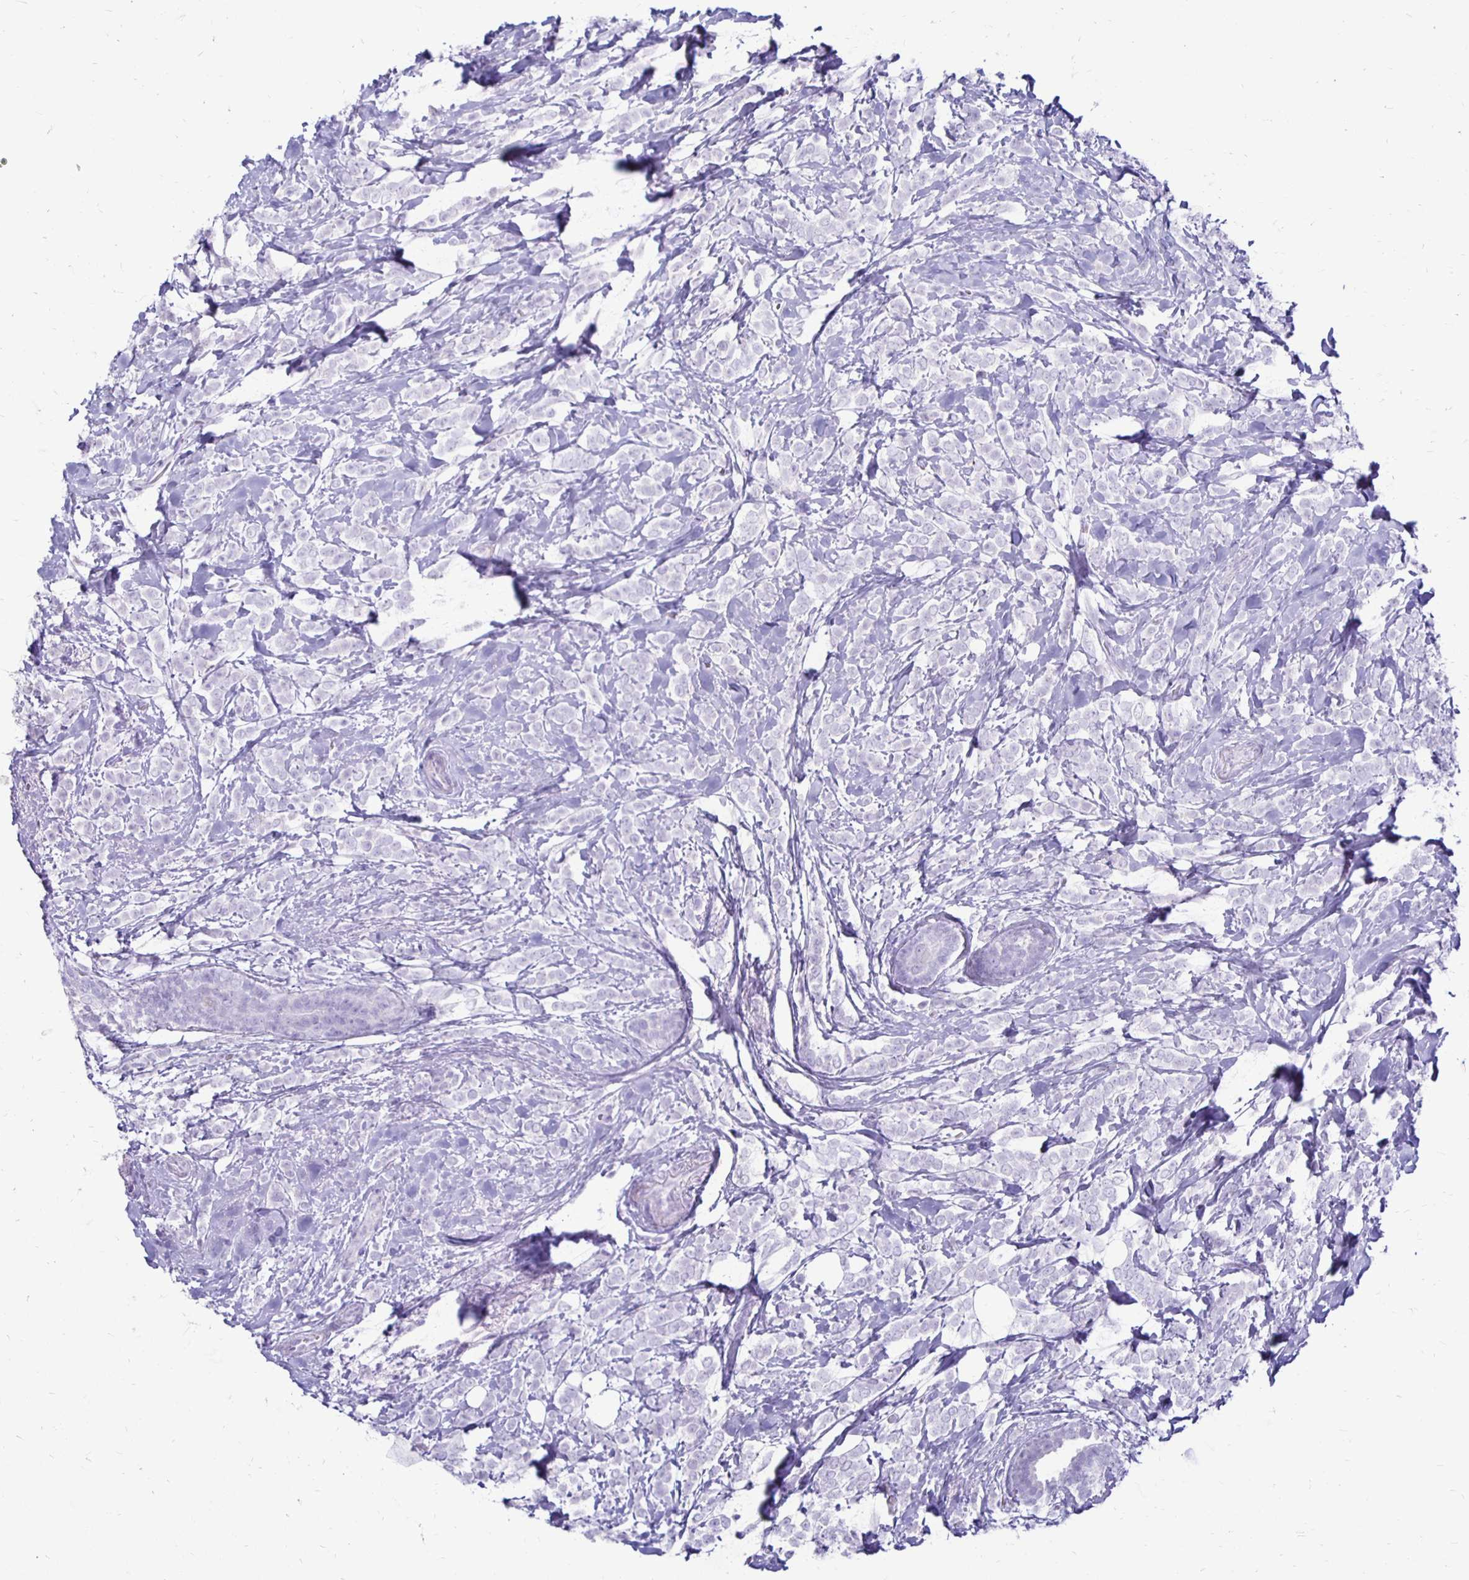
{"staining": {"intensity": "negative", "quantity": "none", "location": "none"}, "tissue": "breast cancer", "cell_type": "Tumor cells", "image_type": "cancer", "snomed": [{"axis": "morphology", "description": "Lobular carcinoma"}, {"axis": "topography", "description": "Breast"}], "caption": "Image shows no protein expression in tumor cells of breast cancer tissue.", "gene": "RYR1", "patient": {"sex": "female", "age": 49}}